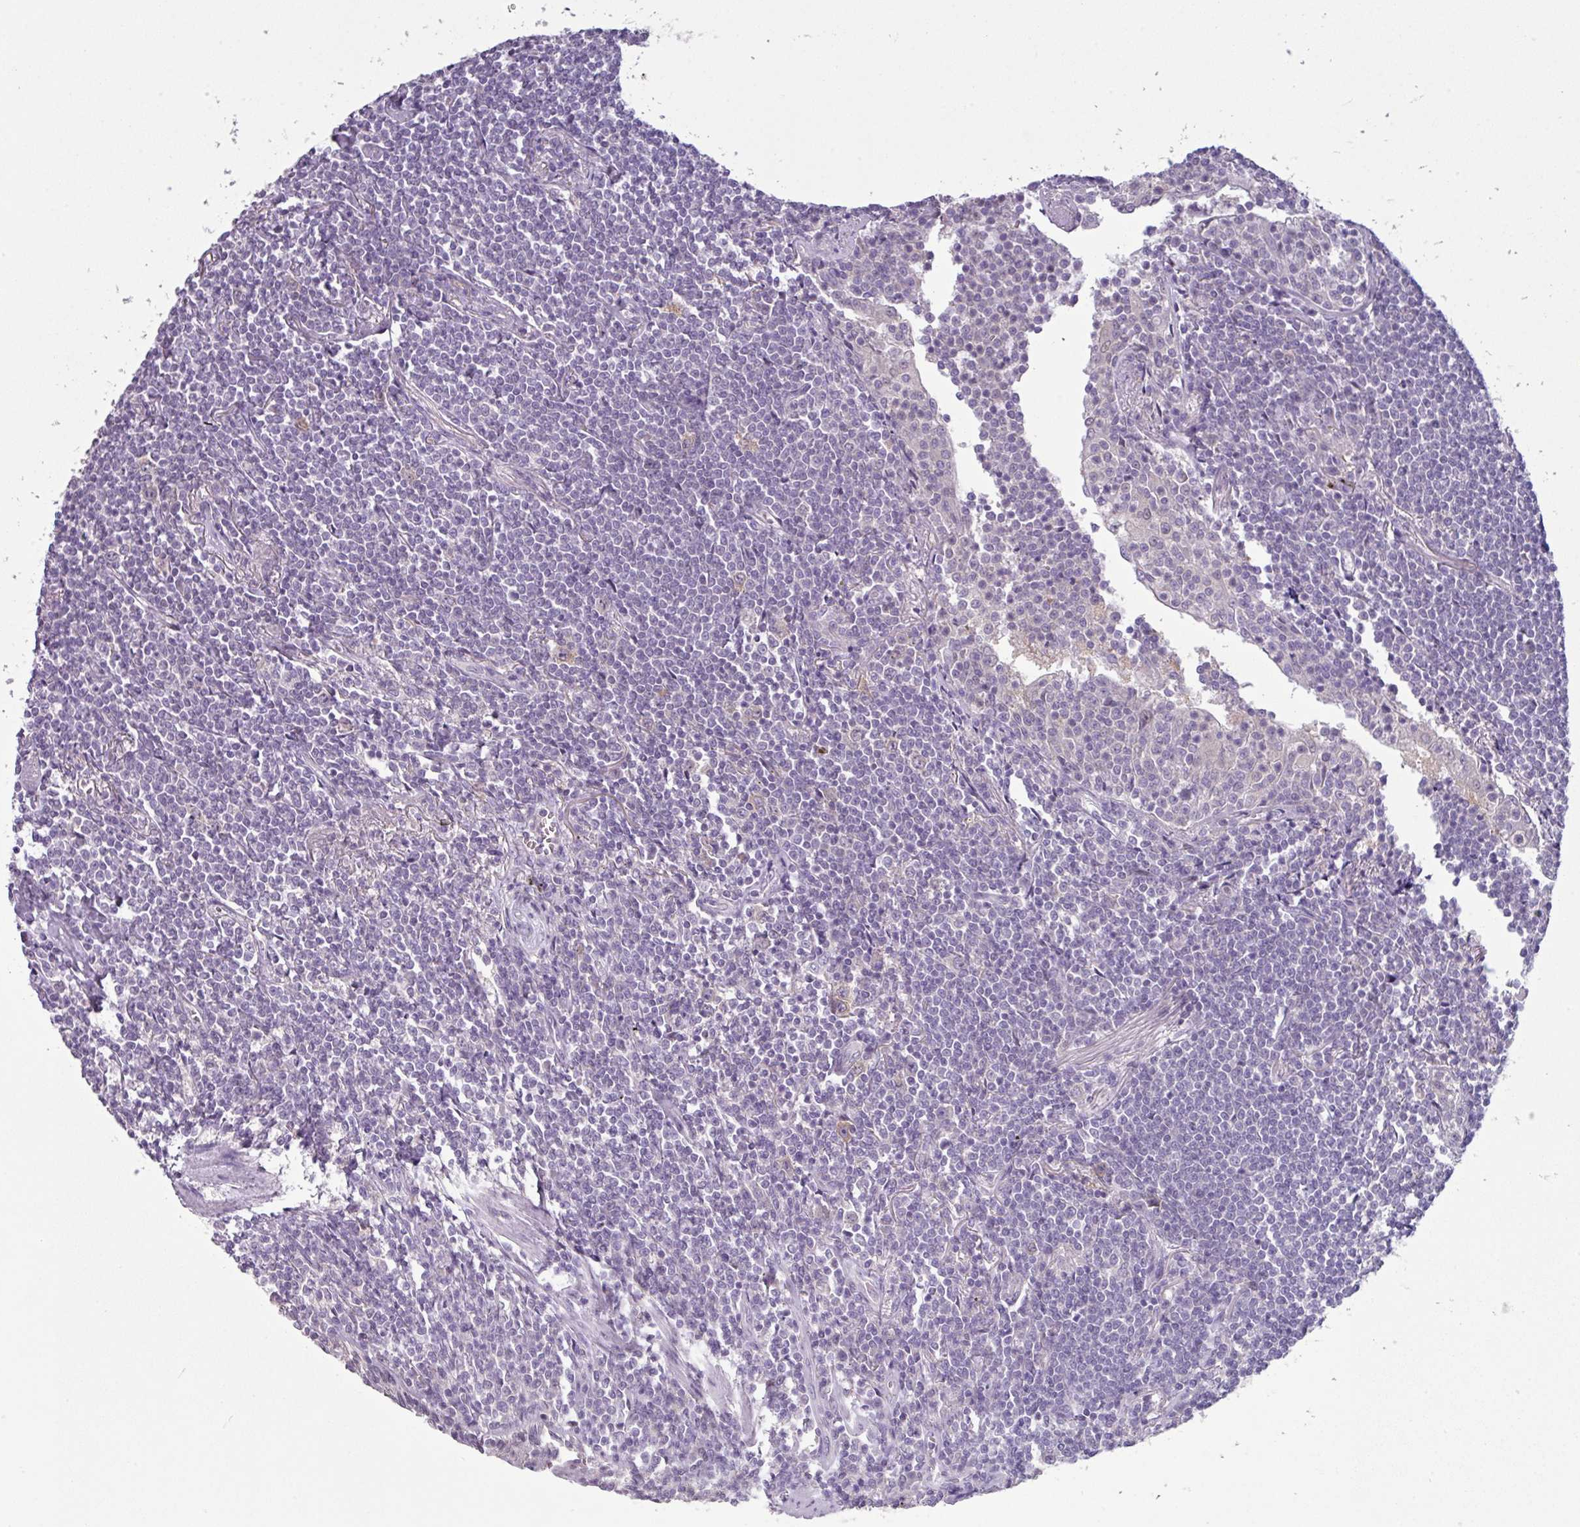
{"staining": {"intensity": "negative", "quantity": "none", "location": "none"}, "tissue": "lymphoma", "cell_type": "Tumor cells", "image_type": "cancer", "snomed": [{"axis": "morphology", "description": "Malignant lymphoma, non-Hodgkin's type, Low grade"}, {"axis": "topography", "description": "Lung"}], "caption": "The micrograph shows no significant expression in tumor cells of lymphoma. (Brightfield microscopy of DAB immunohistochemistry (IHC) at high magnification).", "gene": "TTLL12", "patient": {"sex": "female", "age": 71}}